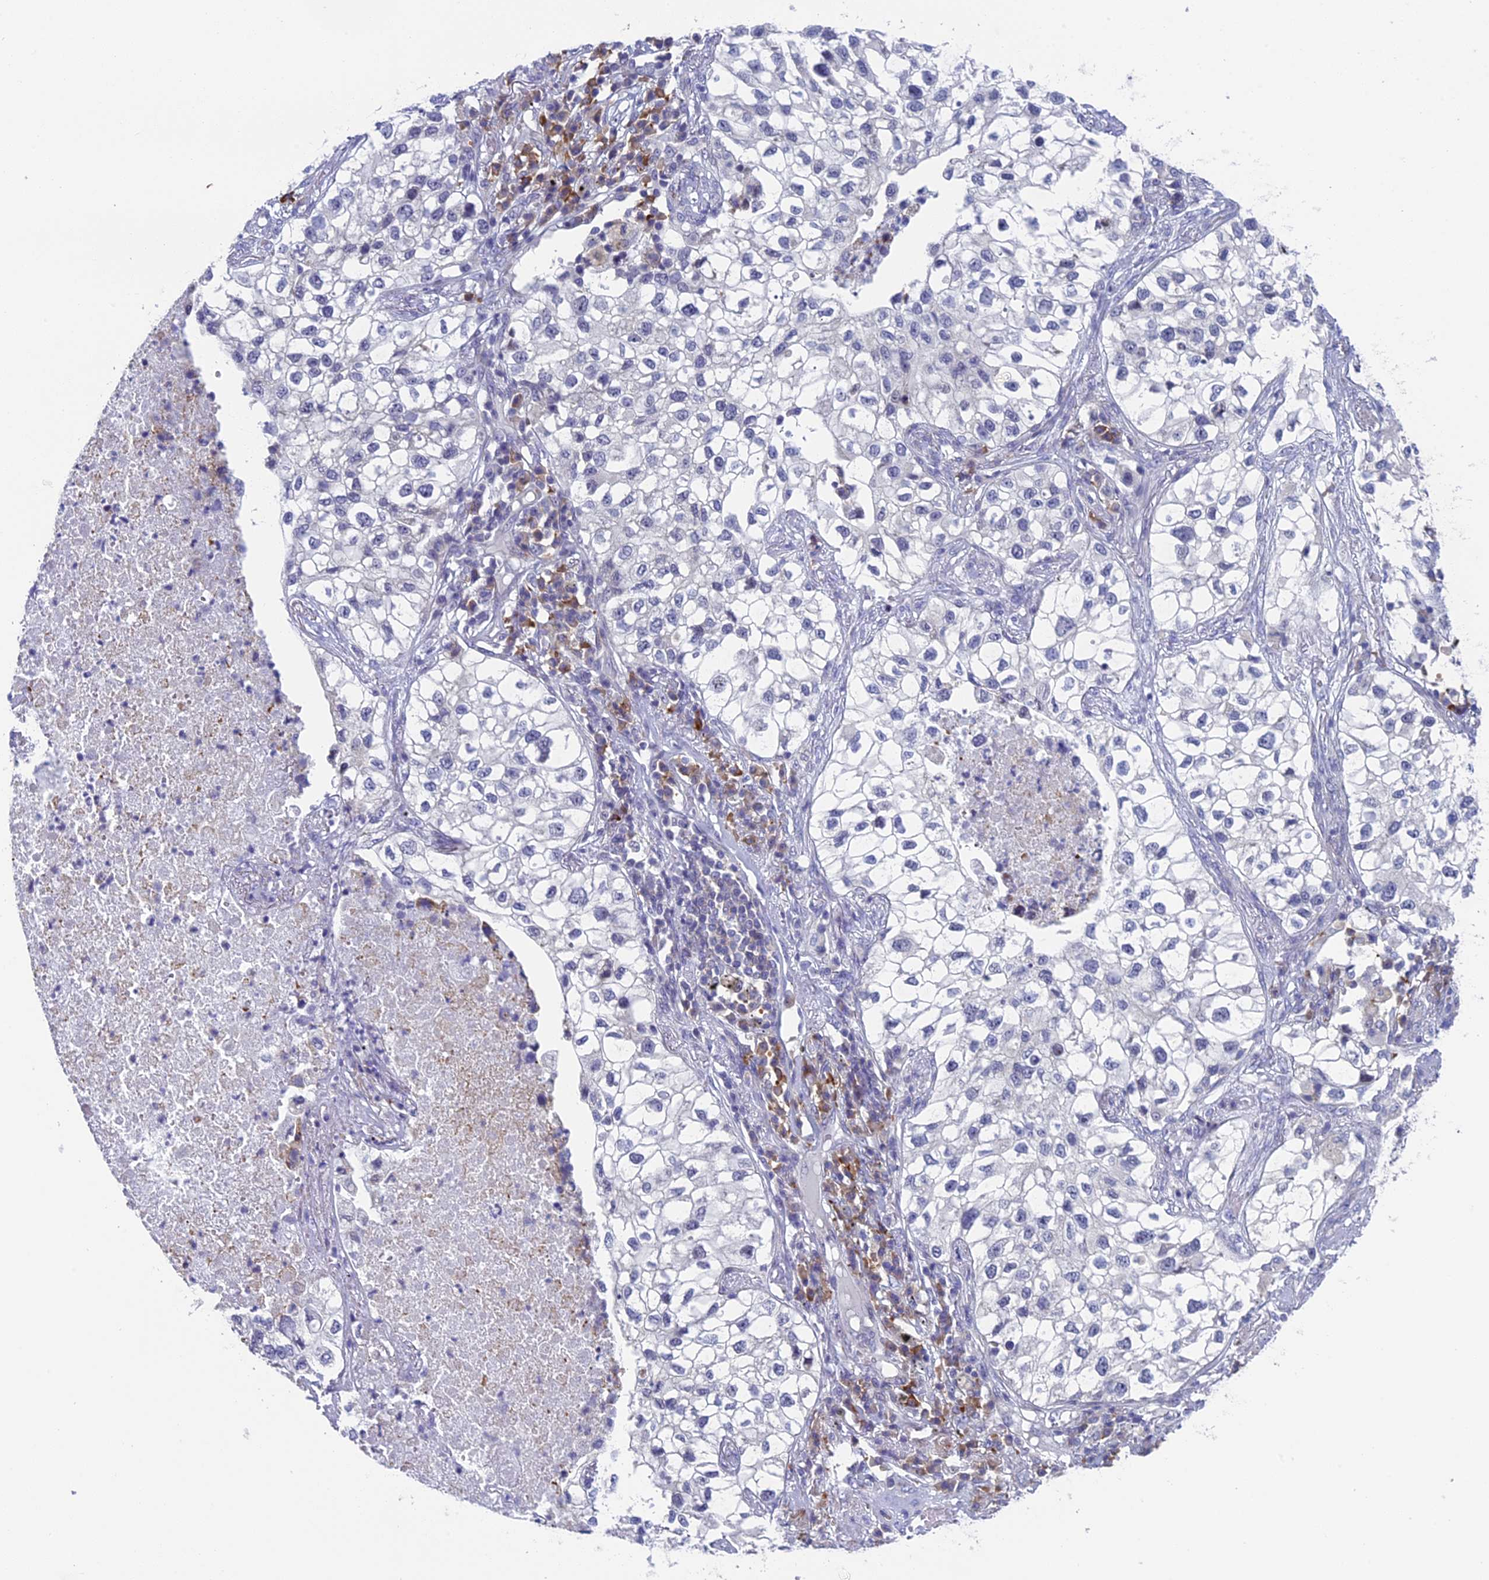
{"staining": {"intensity": "negative", "quantity": "none", "location": "none"}, "tissue": "lung cancer", "cell_type": "Tumor cells", "image_type": "cancer", "snomed": [{"axis": "morphology", "description": "Adenocarcinoma, NOS"}, {"axis": "topography", "description": "Lung"}], "caption": "This is an immunohistochemistry micrograph of human lung cancer. There is no expression in tumor cells.", "gene": "CNEP1R1", "patient": {"sex": "male", "age": 63}}